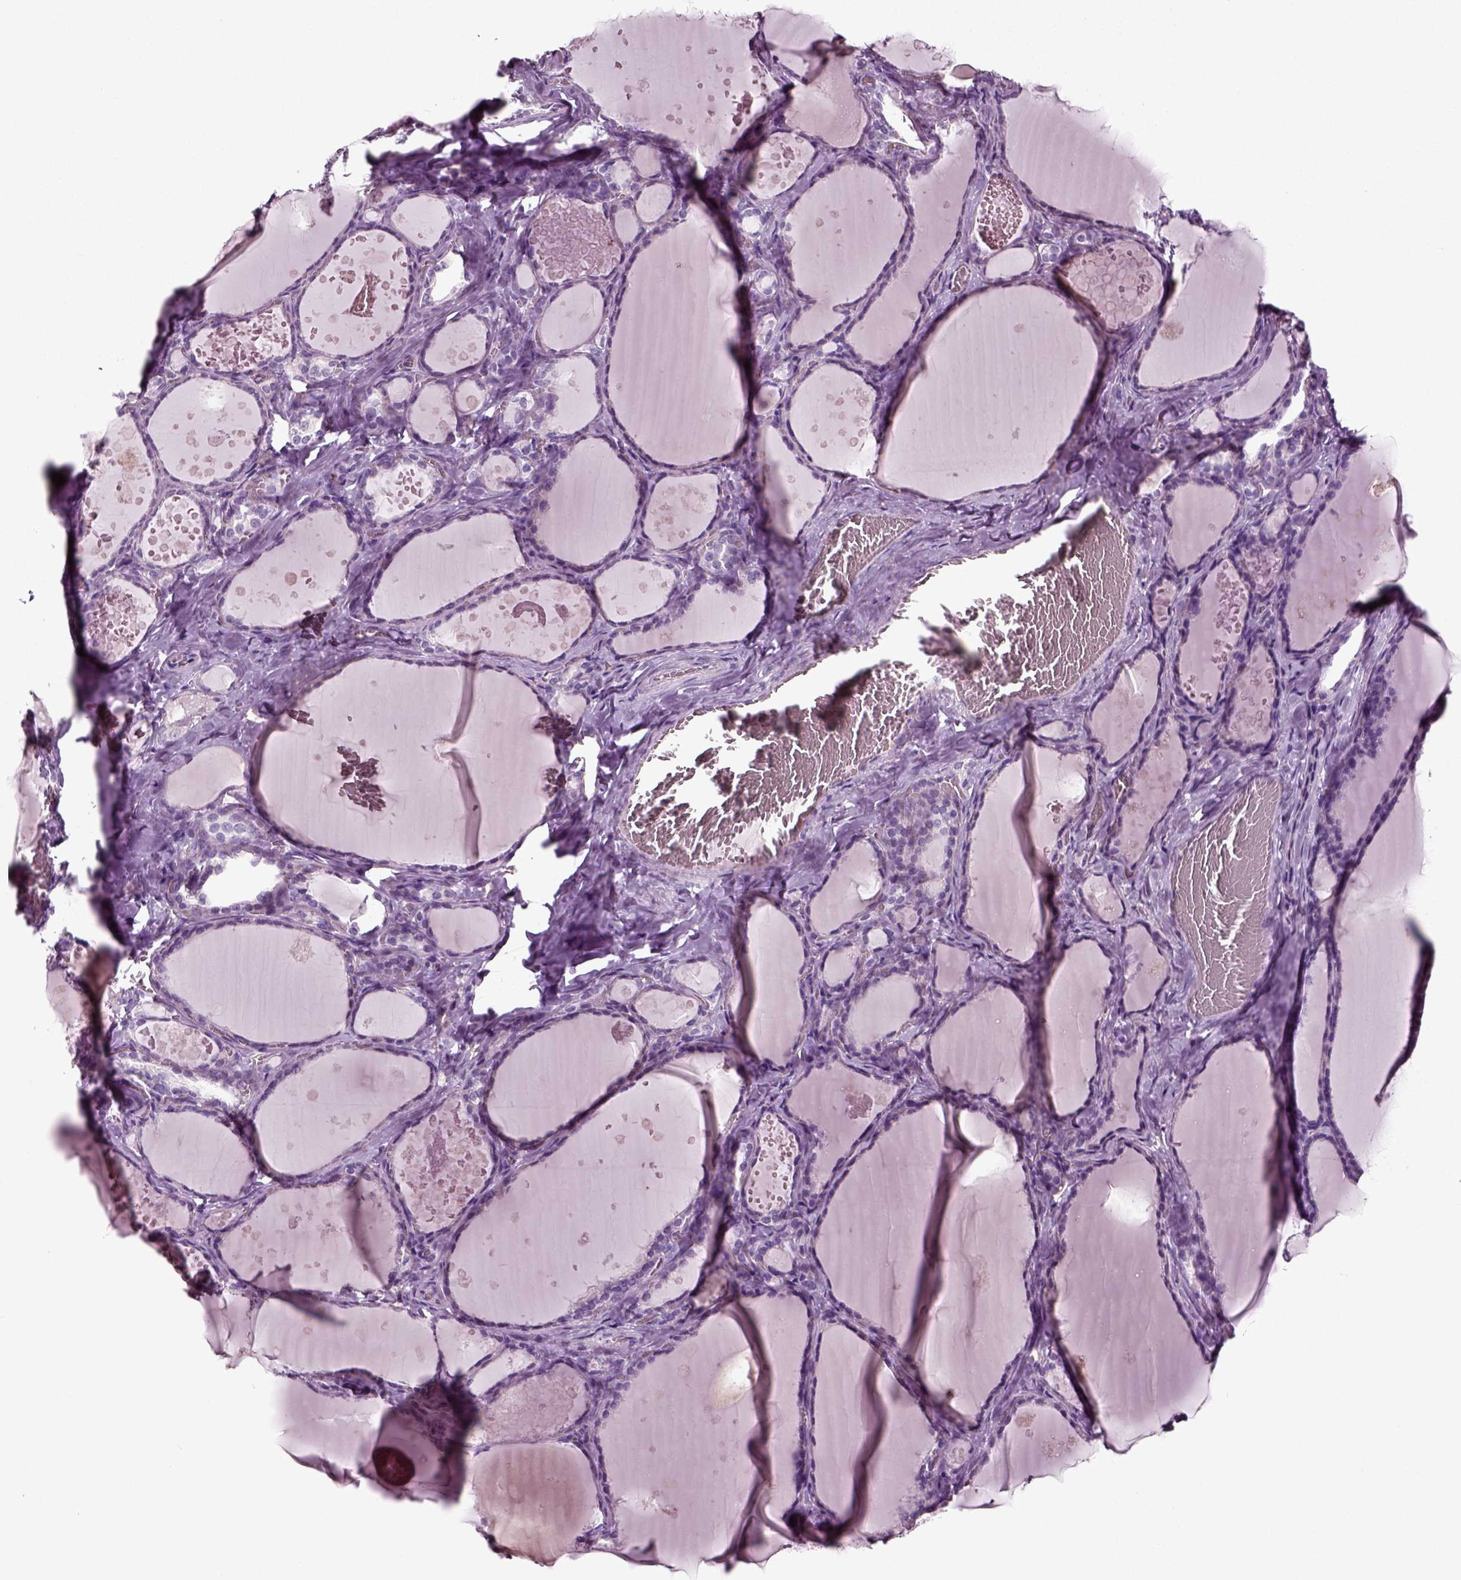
{"staining": {"intensity": "negative", "quantity": "none", "location": "none"}, "tissue": "thyroid gland", "cell_type": "Glandular cells", "image_type": "normal", "snomed": [{"axis": "morphology", "description": "Normal tissue, NOS"}, {"axis": "topography", "description": "Thyroid gland"}], "caption": "The histopathology image demonstrates no staining of glandular cells in normal thyroid gland. (DAB (3,3'-diaminobenzidine) immunohistochemistry (IHC) with hematoxylin counter stain).", "gene": "DEFB118", "patient": {"sex": "female", "age": 56}}